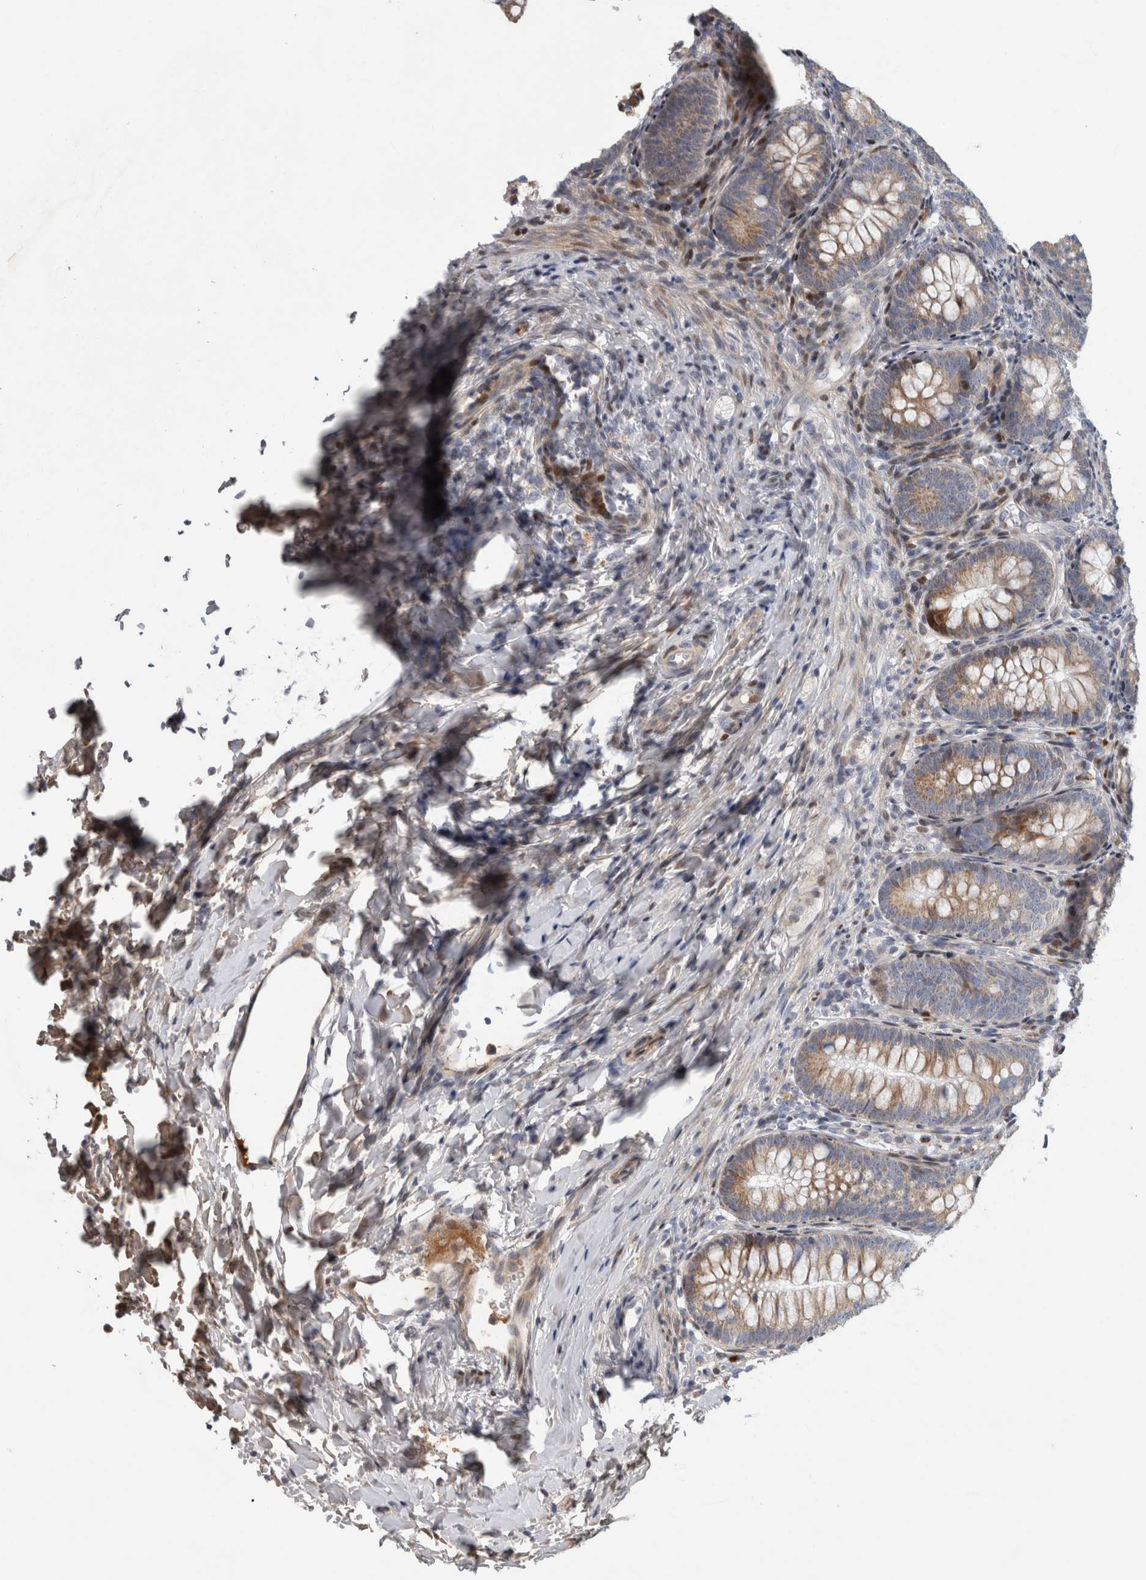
{"staining": {"intensity": "moderate", "quantity": "<25%", "location": "cytoplasmic/membranous,nuclear"}, "tissue": "appendix", "cell_type": "Glandular cells", "image_type": "normal", "snomed": [{"axis": "morphology", "description": "Normal tissue, NOS"}, {"axis": "topography", "description": "Appendix"}], "caption": "Human appendix stained with a brown dye displays moderate cytoplasmic/membranous,nuclear positive positivity in approximately <25% of glandular cells.", "gene": "RBM48", "patient": {"sex": "male", "age": 1}}